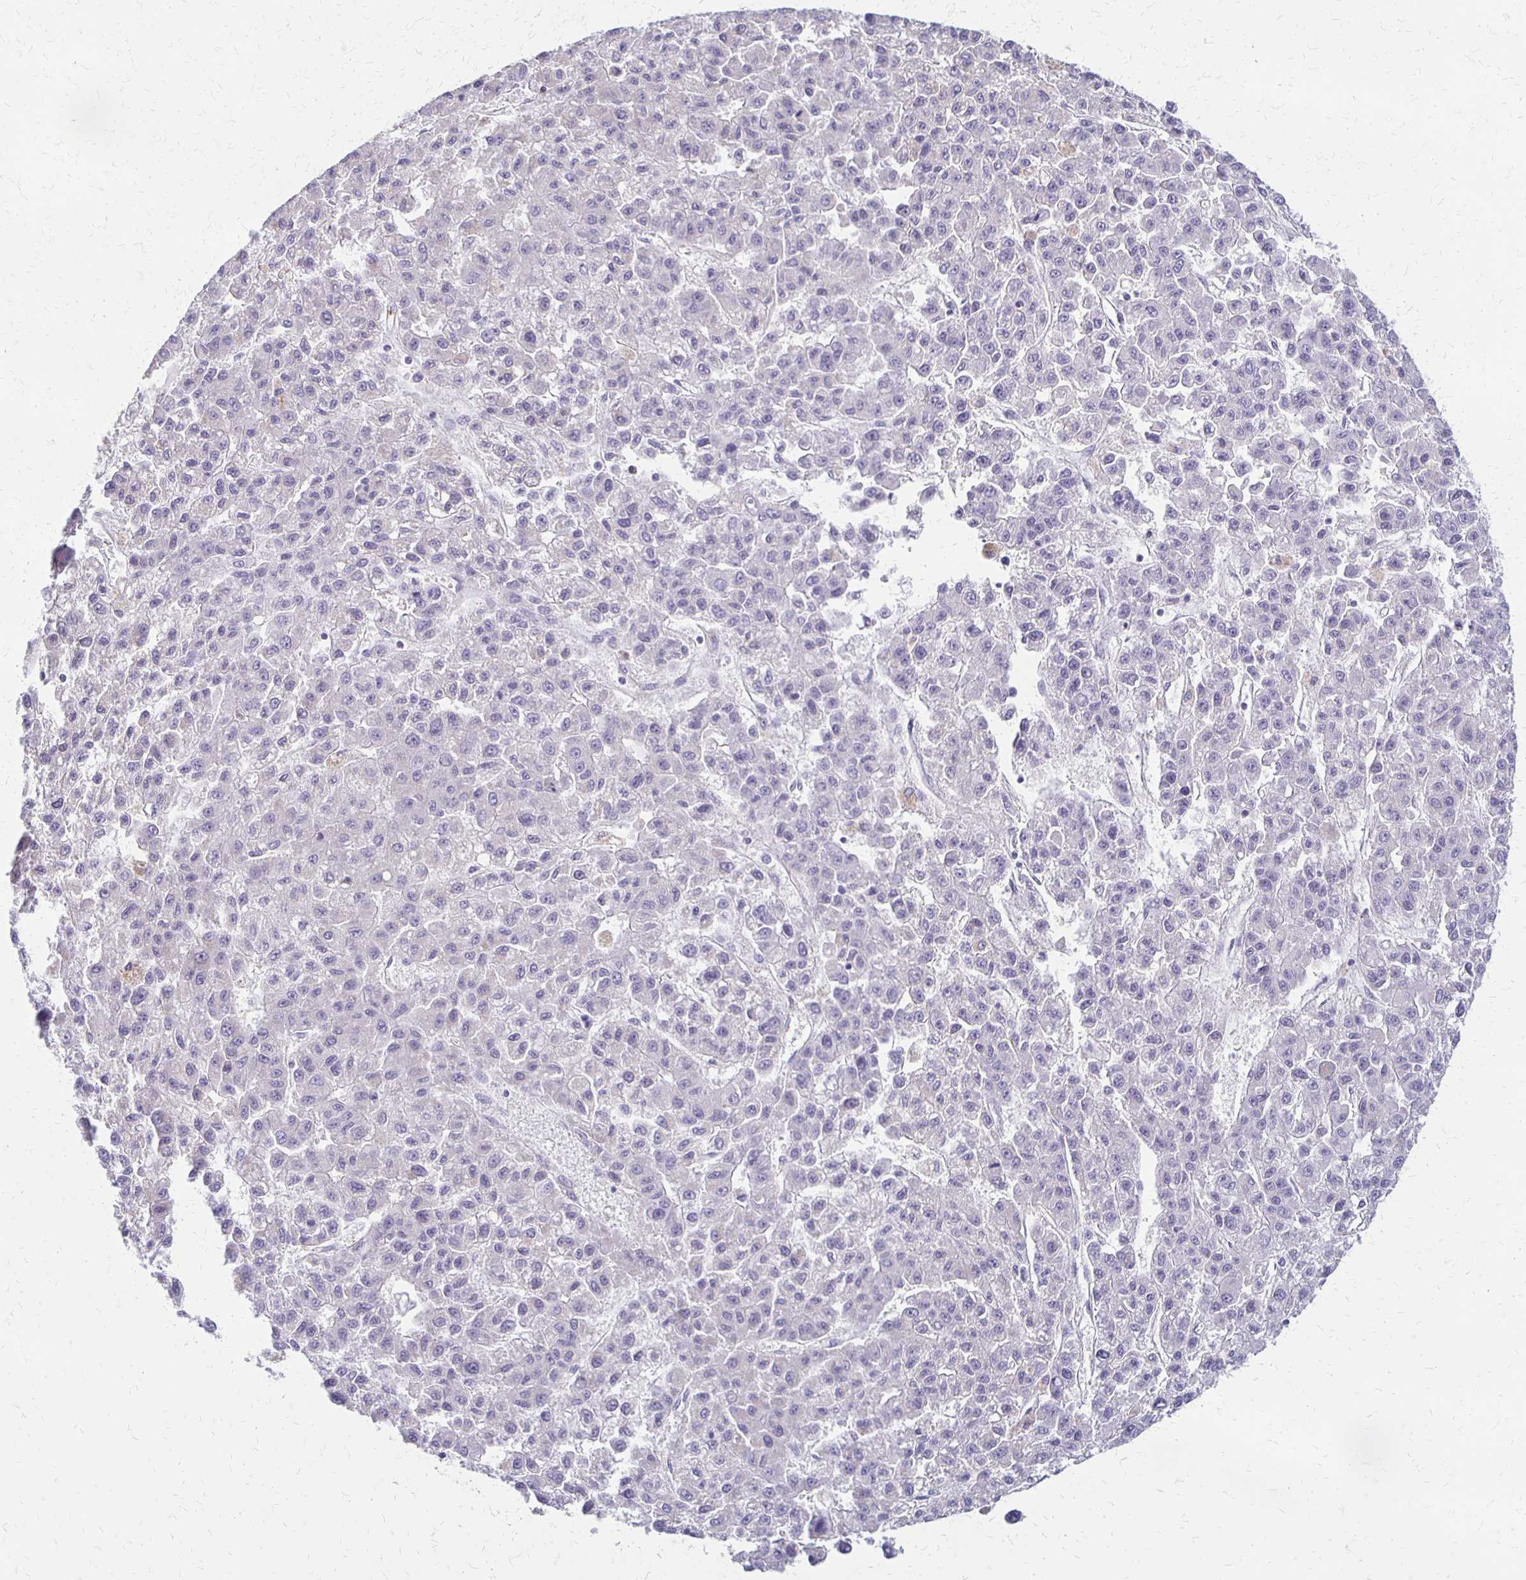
{"staining": {"intensity": "negative", "quantity": "none", "location": "none"}, "tissue": "liver cancer", "cell_type": "Tumor cells", "image_type": "cancer", "snomed": [{"axis": "morphology", "description": "Carcinoma, Hepatocellular, NOS"}, {"axis": "topography", "description": "Liver"}], "caption": "Immunohistochemistry (IHC) image of neoplastic tissue: human liver hepatocellular carcinoma stained with DAB (3,3'-diaminobenzidine) exhibits no significant protein expression in tumor cells.", "gene": "RHOC", "patient": {"sex": "male", "age": 70}}